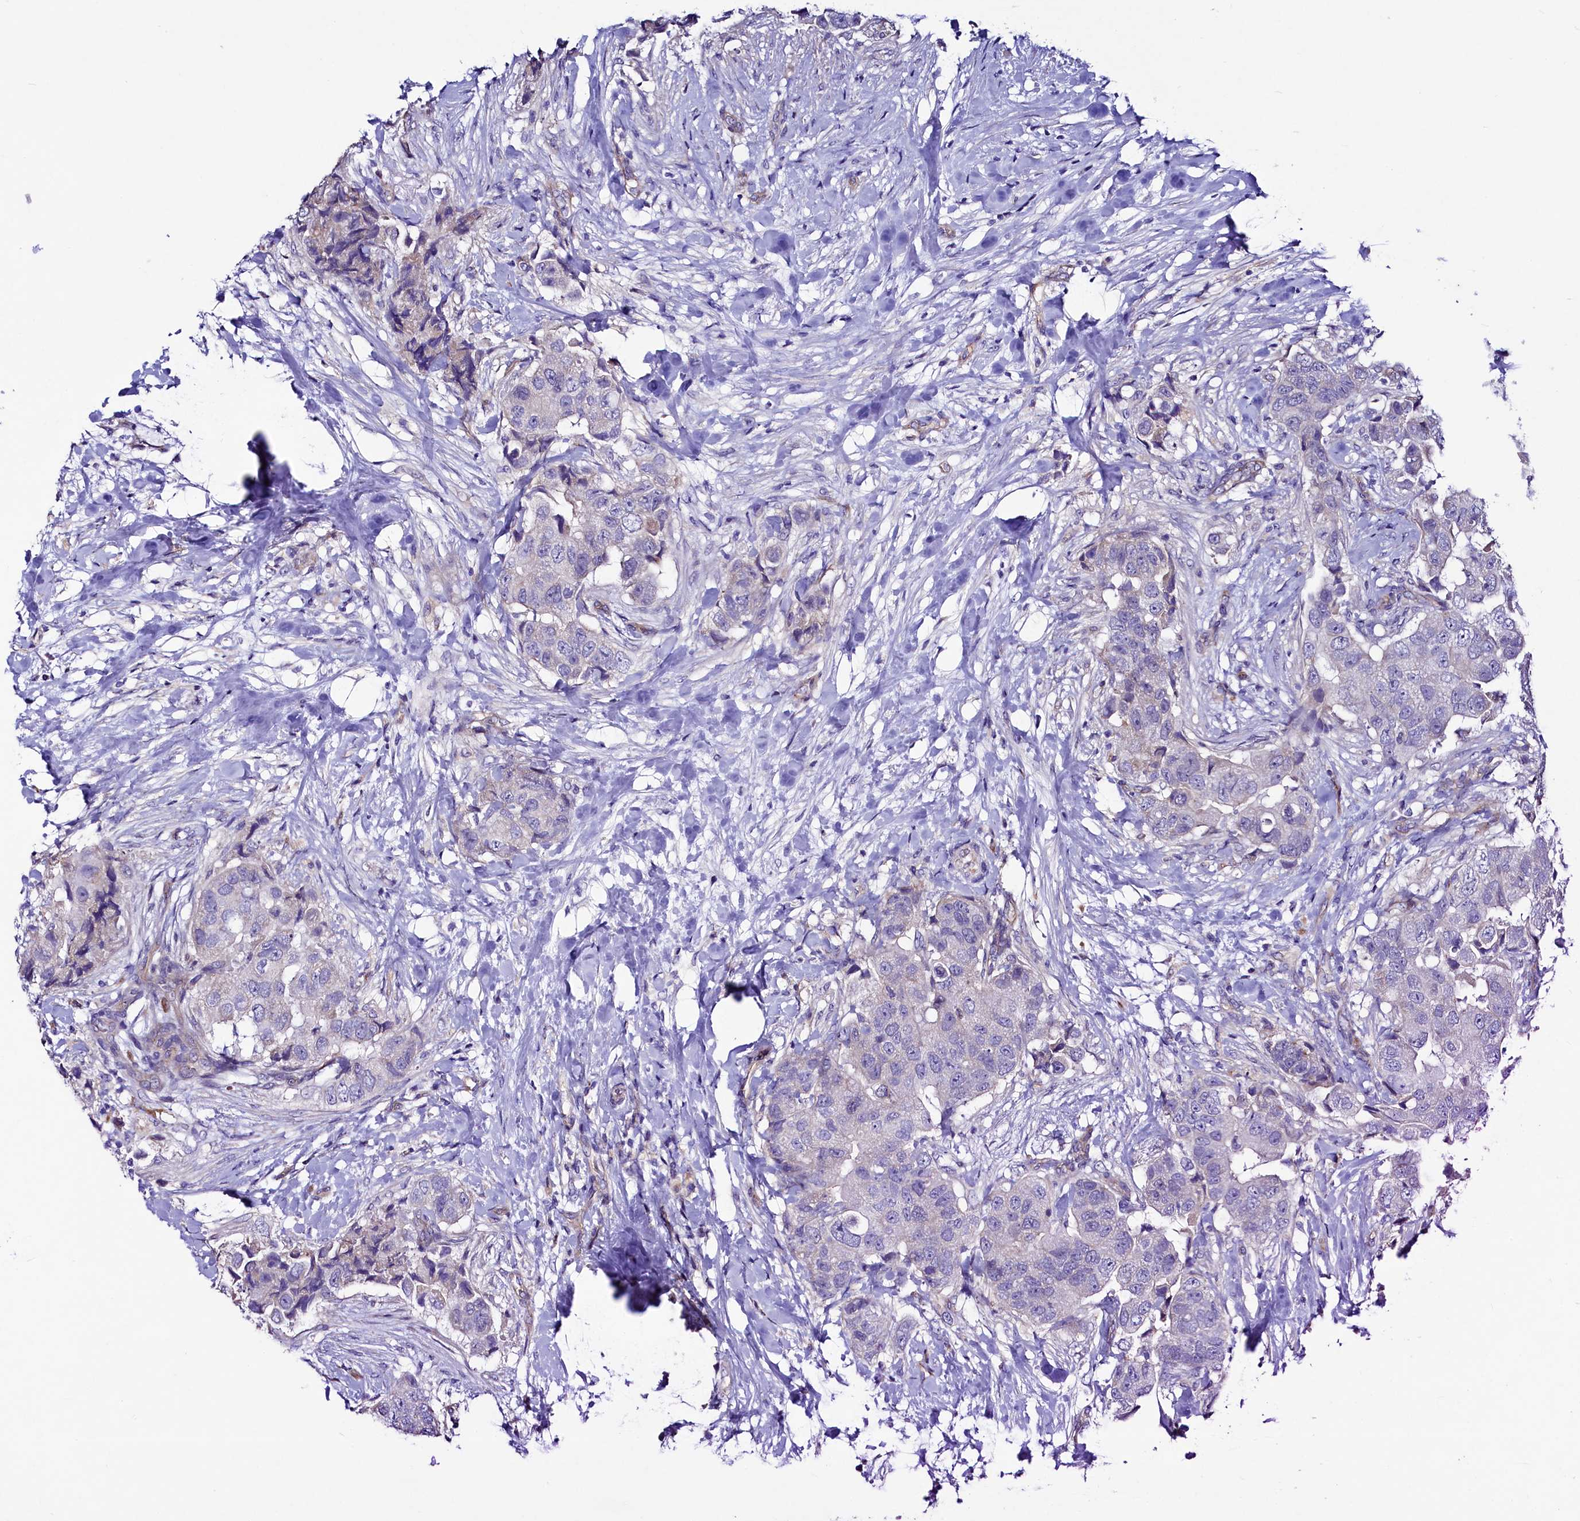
{"staining": {"intensity": "negative", "quantity": "none", "location": "none"}, "tissue": "breast cancer", "cell_type": "Tumor cells", "image_type": "cancer", "snomed": [{"axis": "morphology", "description": "Normal tissue, NOS"}, {"axis": "morphology", "description": "Duct carcinoma"}, {"axis": "topography", "description": "Breast"}], "caption": "Tumor cells show no significant expression in breast cancer (intraductal carcinoma). (Stains: DAB (3,3'-diaminobenzidine) immunohistochemistry with hematoxylin counter stain, Microscopy: brightfield microscopy at high magnification).", "gene": "SLF1", "patient": {"sex": "female", "age": 62}}